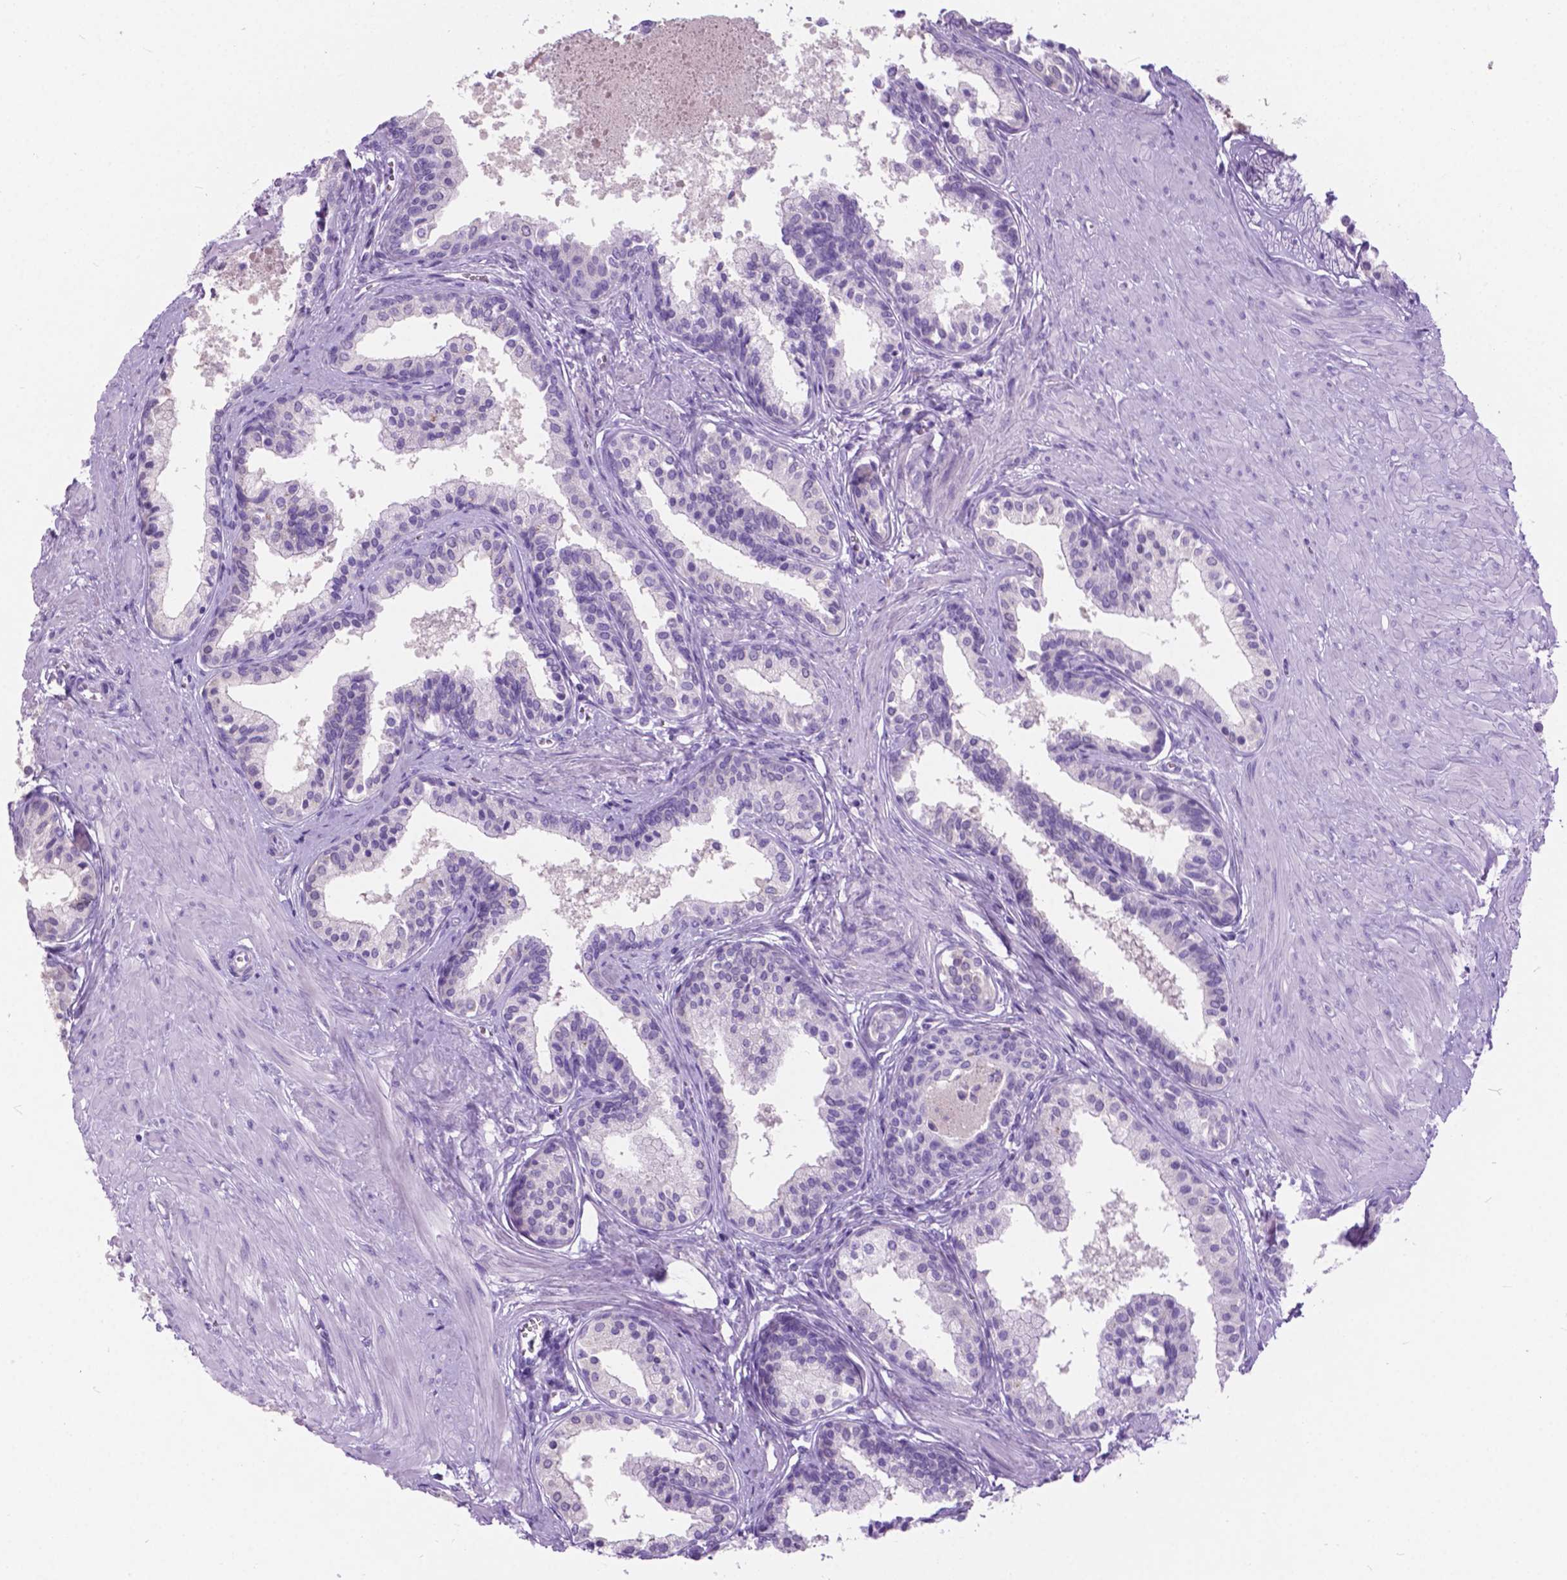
{"staining": {"intensity": "negative", "quantity": "none", "location": "none"}, "tissue": "prostate", "cell_type": "Glandular cells", "image_type": "normal", "snomed": [{"axis": "morphology", "description": "Normal tissue, NOS"}, {"axis": "topography", "description": "Prostate"}], "caption": "This is an immunohistochemistry (IHC) micrograph of normal human prostate. There is no expression in glandular cells.", "gene": "ARMS2", "patient": {"sex": "male", "age": 61}}